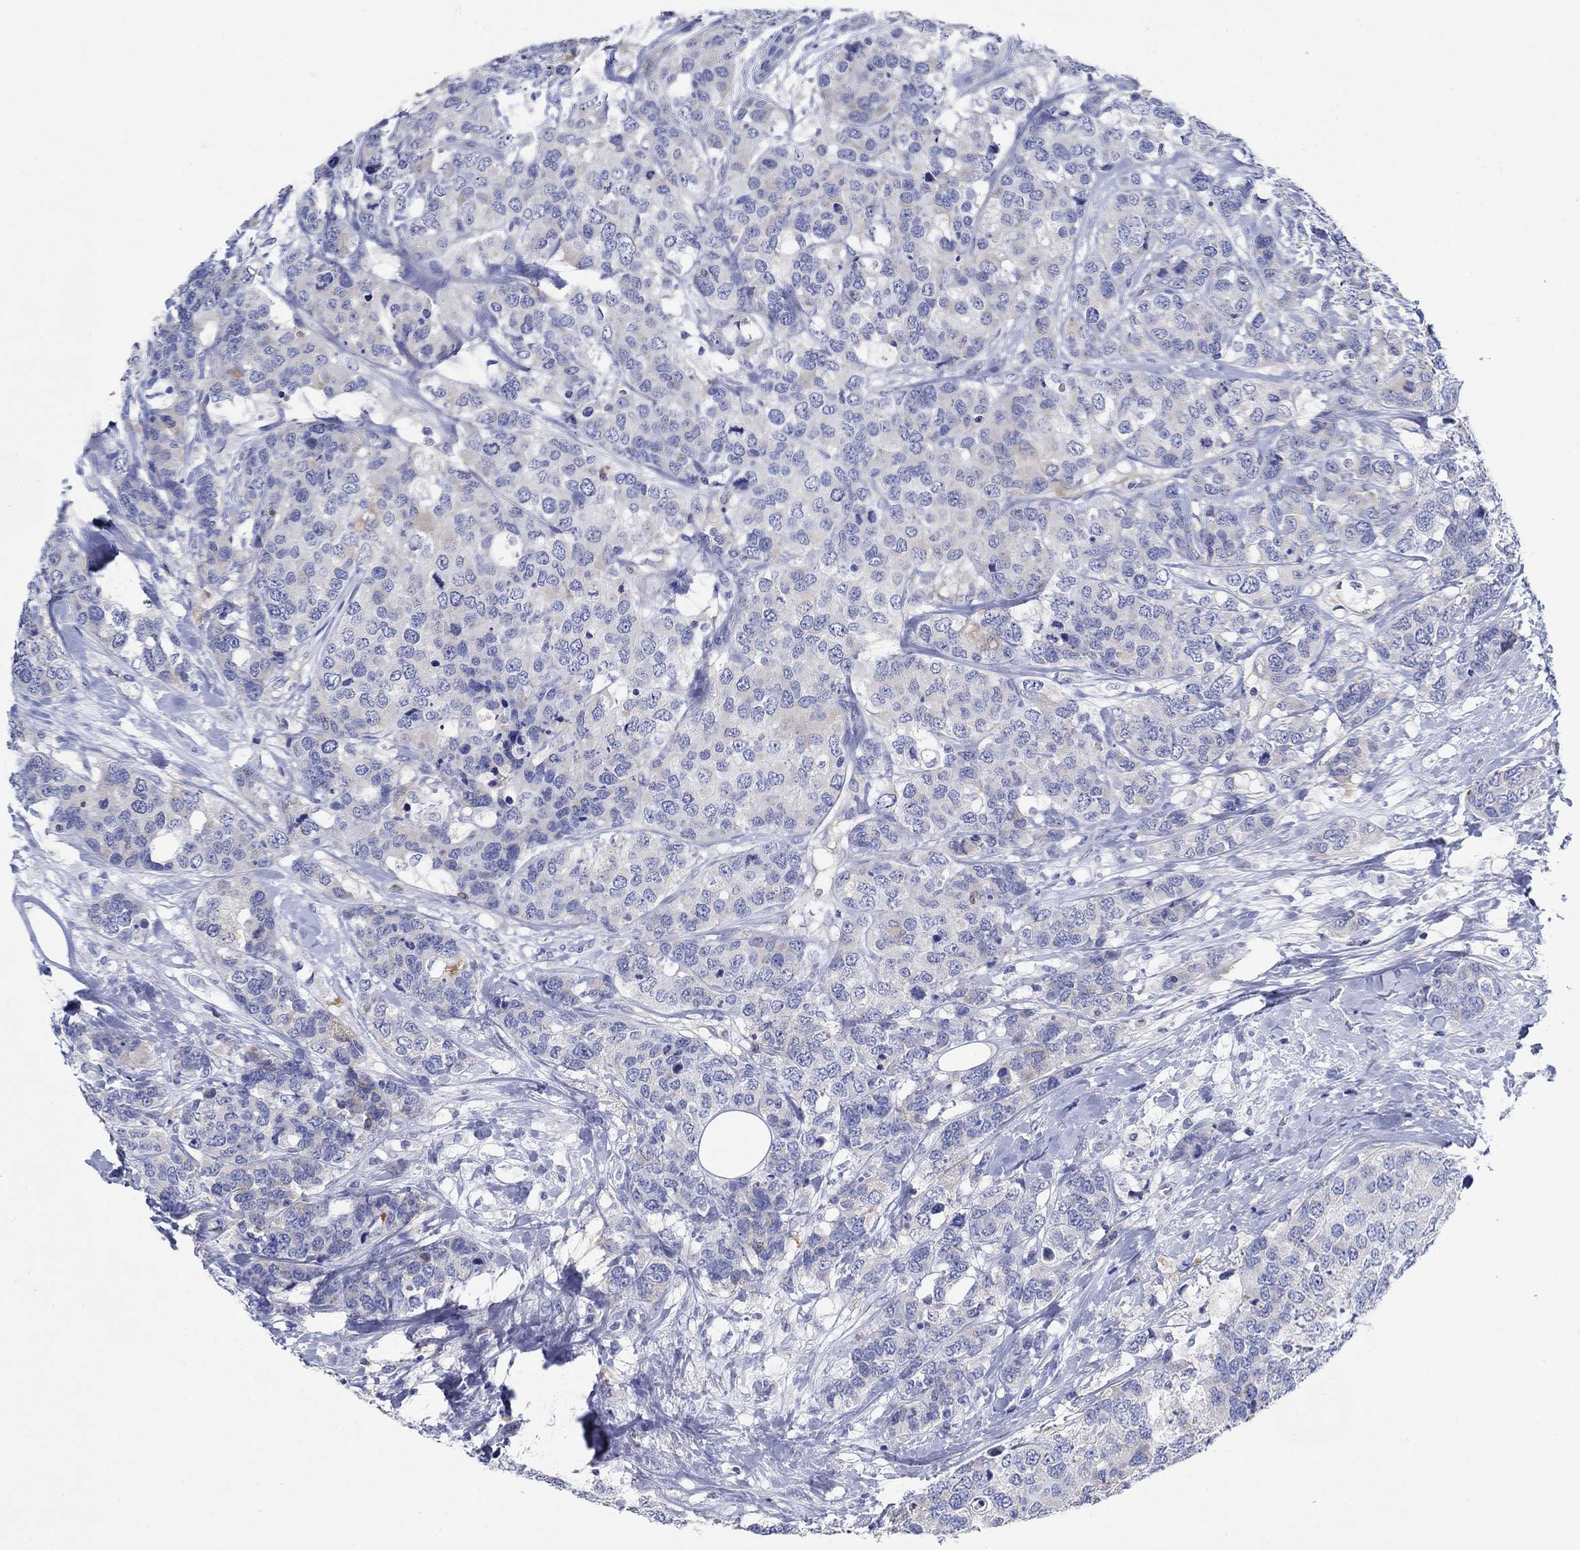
{"staining": {"intensity": "negative", "quantity": "none", "location": "none"}, "tissue": "breast cancer", "cell_type": "Tumor cells", "image_type": "cancer", "snomed": [{"axis": "morphology", "description": "Lobular carcinoma"}, {"axis": "topography", "description": "Breast"}], "caption": "There is no significant expression in tumor cells of breast lobular carcinoma.", "gene": "TRIM16", "patient": {"sex": "female", "age": 59}}